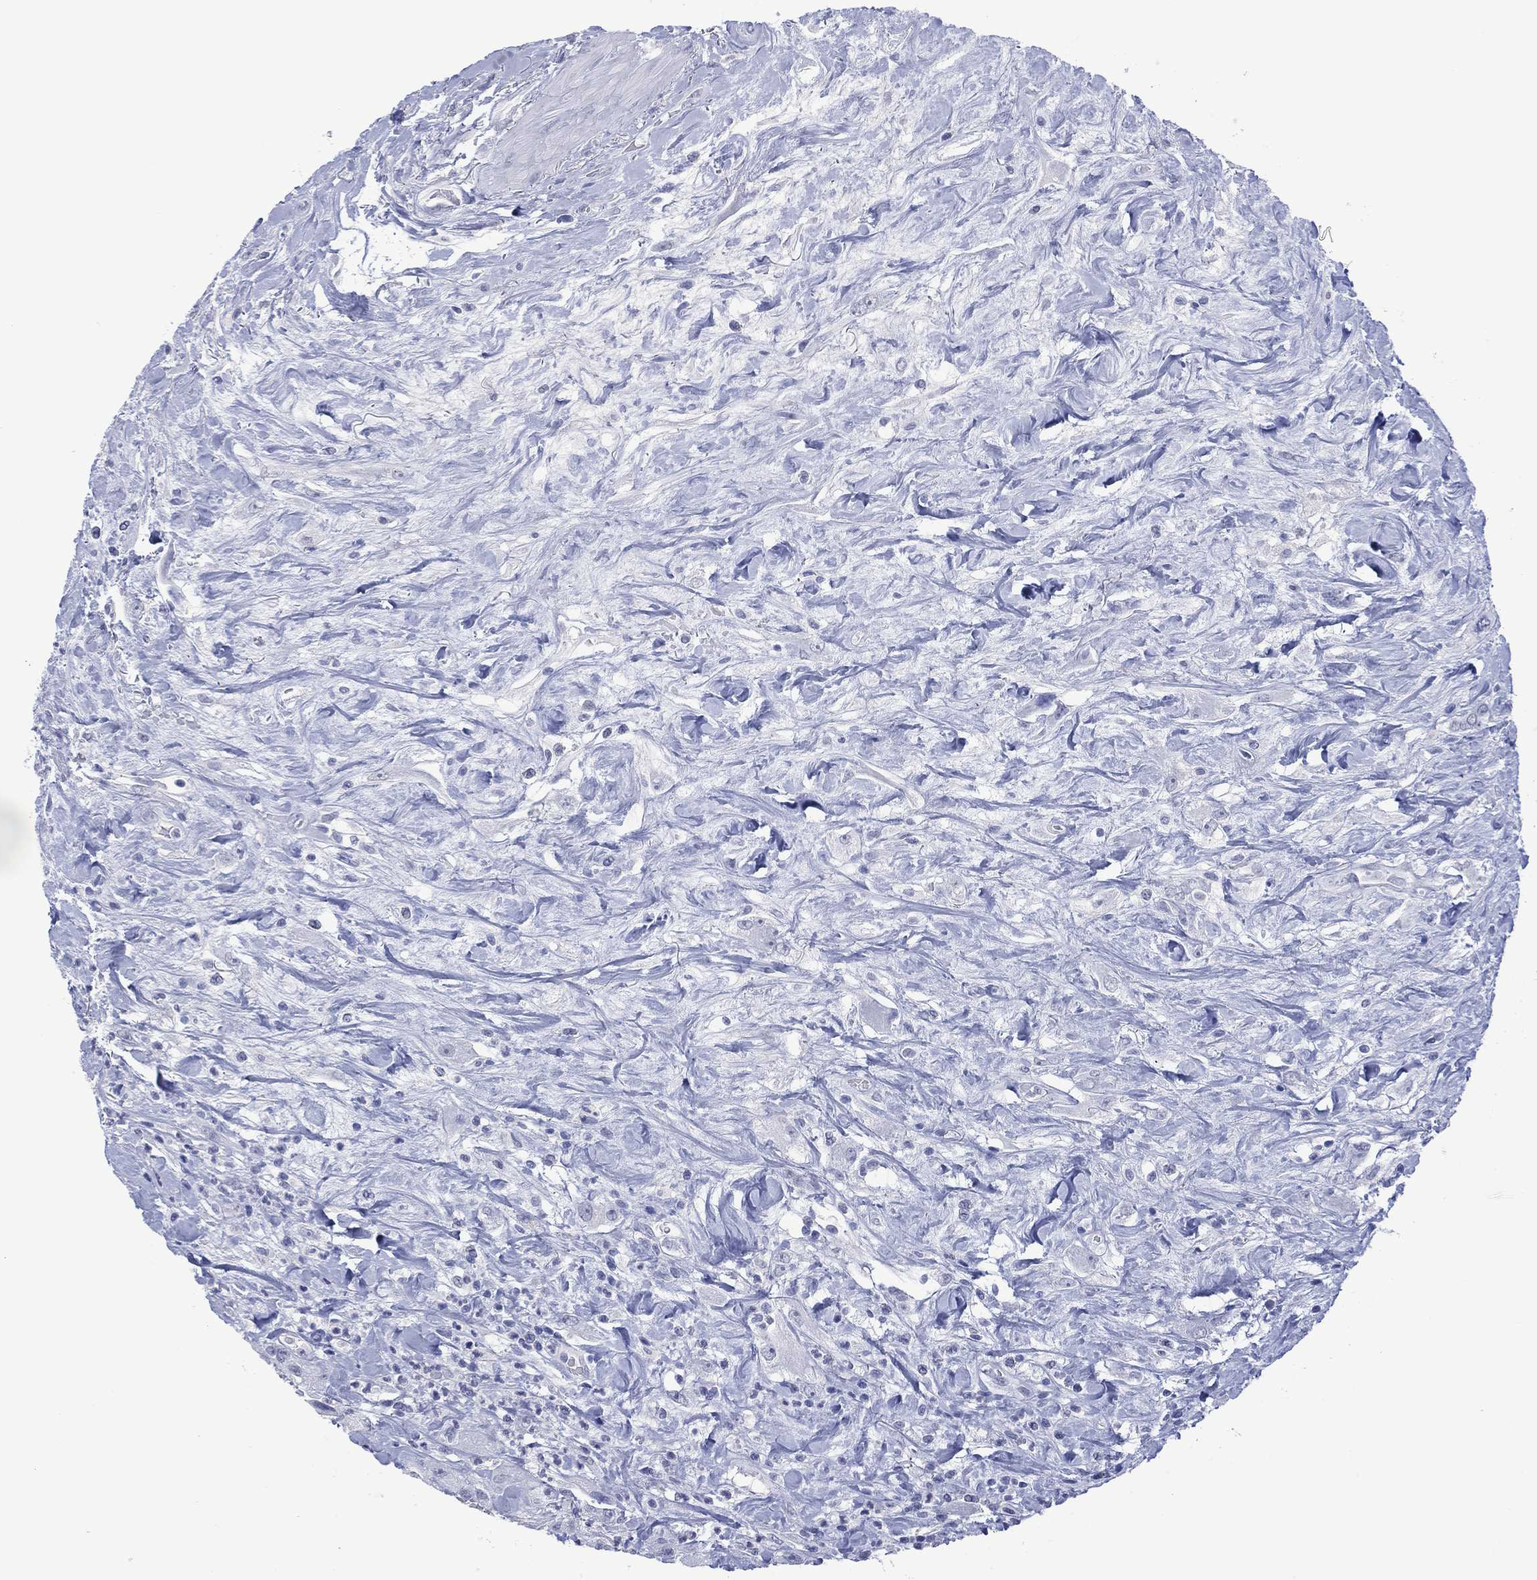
{"staining": {"intensity": "negative", "quantity": "none", "location": "none"}, "tissue": "urothelial cancer", "cell_type": "Tumor cells", "image_type": "cancer", "snomed": [{"axis": "morphology", "description": "Urothelial carcinoma, High grade"}, {"axis": "topography", "description": "Urinary bladder"}], "caption": "The photomicrograph demonstrates no significant staining in tumor cells of urothelial carcinoma (high-grade). (Immunohistochemistry, brightfield microscopy, high magnification).", "gene": "UTF1", "patient": {"sex": "male", "age": 79}}